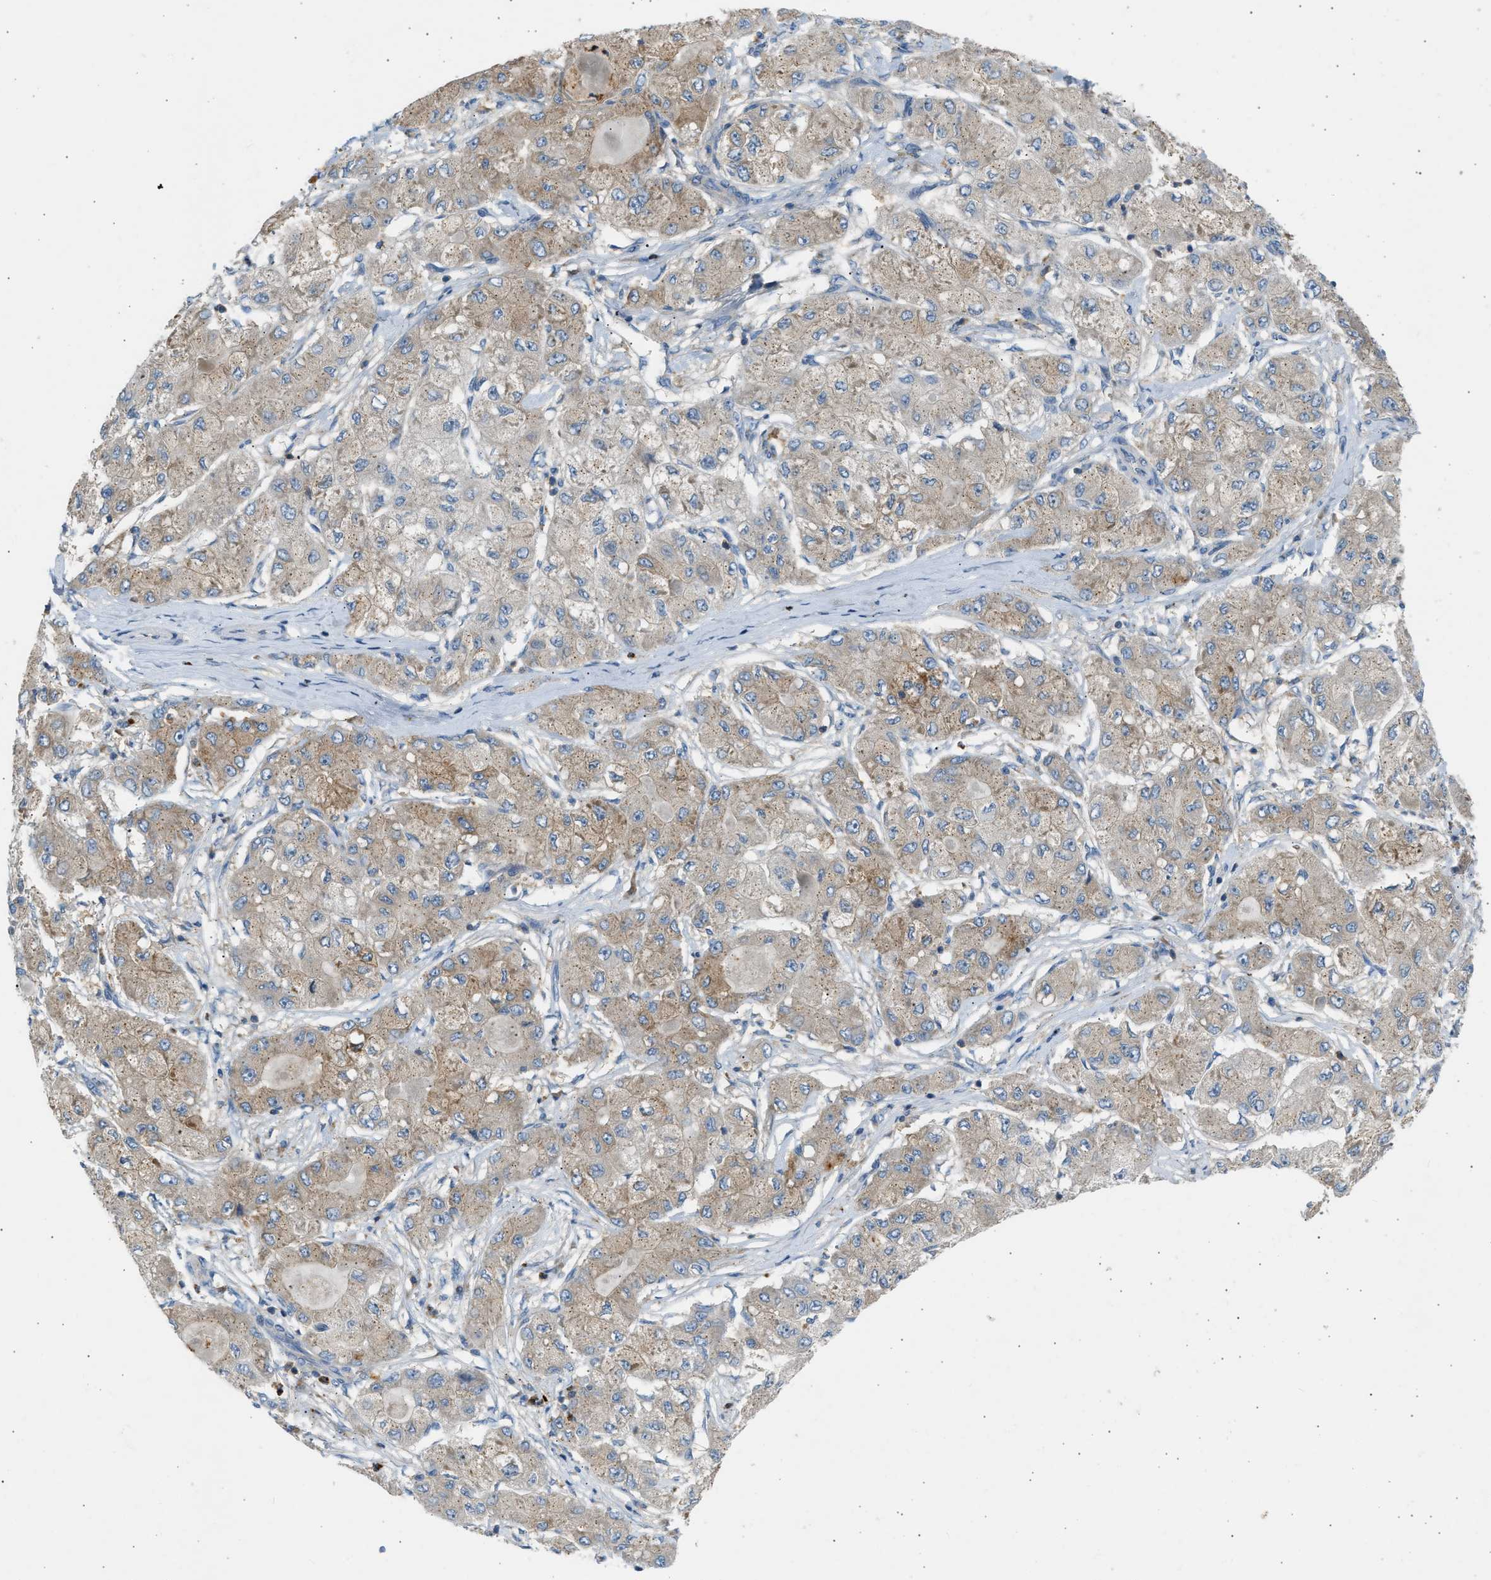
{"staining": {"intensity": "weak", "quantity": ">75%", "location": "cytoplasmic/membranous"}, "tissue": "liver cancer", "cell_type": "Tumor cells", "image_type": "cancer", "snomed": [{"axis": "morphology", "description": "Carcinoma, Hepatocellular, NOS"}, {"axis": "topography", "description": "Liver"}], "caption": "IHC micrograph of neoplastic tissue: hepatocellular carcinoma (liver) stained using immunohistochemistry displays low levels of weak protein expression localized specifically in the cytoplasmic/membranous of tumor cells, appearing as a cytoplasmic/membranous brown color.", "gene": "TRIM50", "patient": {"sex": "male", "age": 80}}